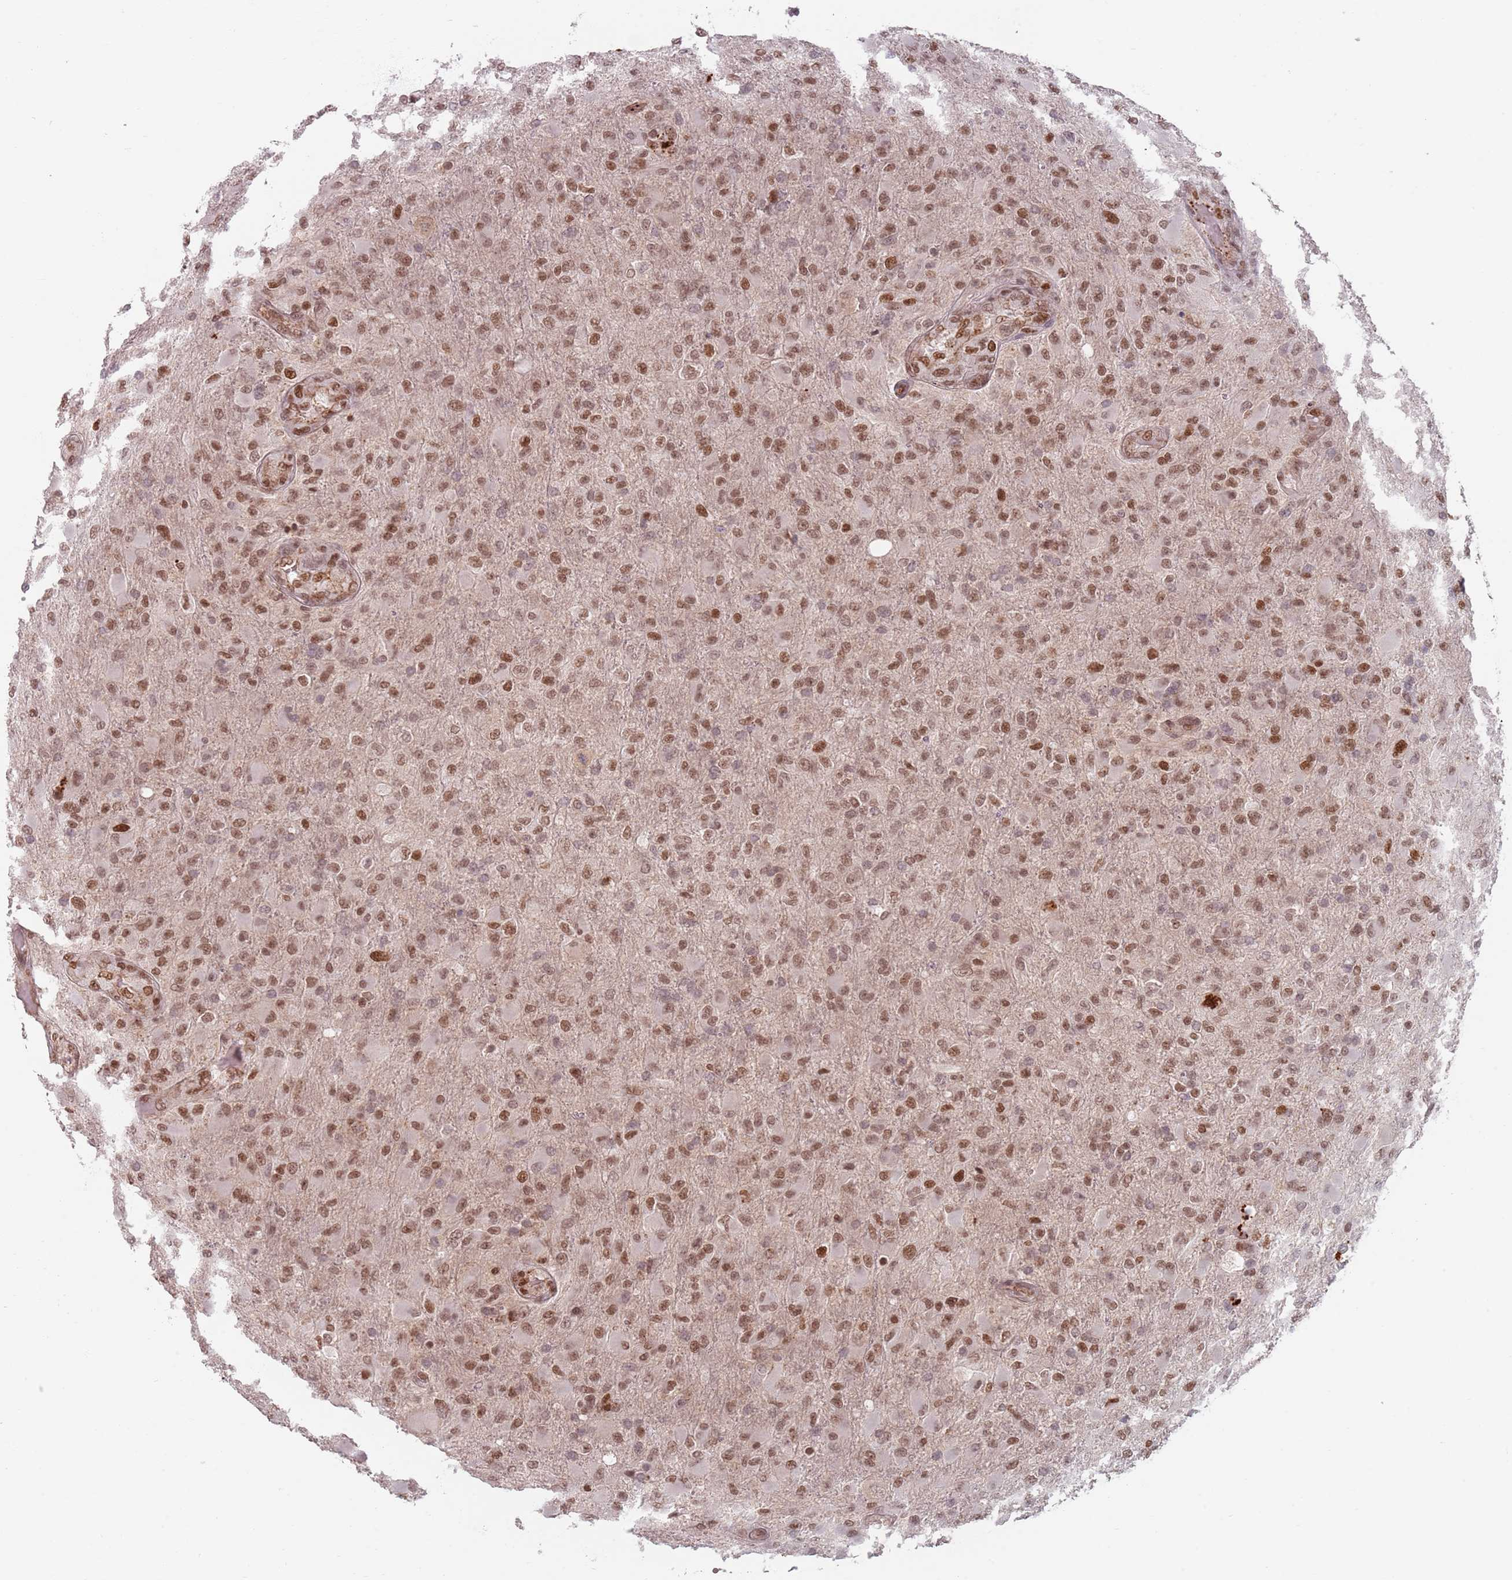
{"staining": {"intensity": "moderate", "quantity": ">75%", "location": "nuclear"}, "tissue": "glioma", "cell_type": "Tumor cells", "image_type": "cancer", "snomed": [{"axis": "morphology", "description": "Glioma, malignant, Low grade"}, {"axis": "topography", "description": "Brain"}], "caption": "Protein staining shows moderate nuclear positivity in approximately >75% of tumor cells in malignant glioma (low-grade).", "gene": "NUP50", "patient": {"sex": "male", "age": 65}}